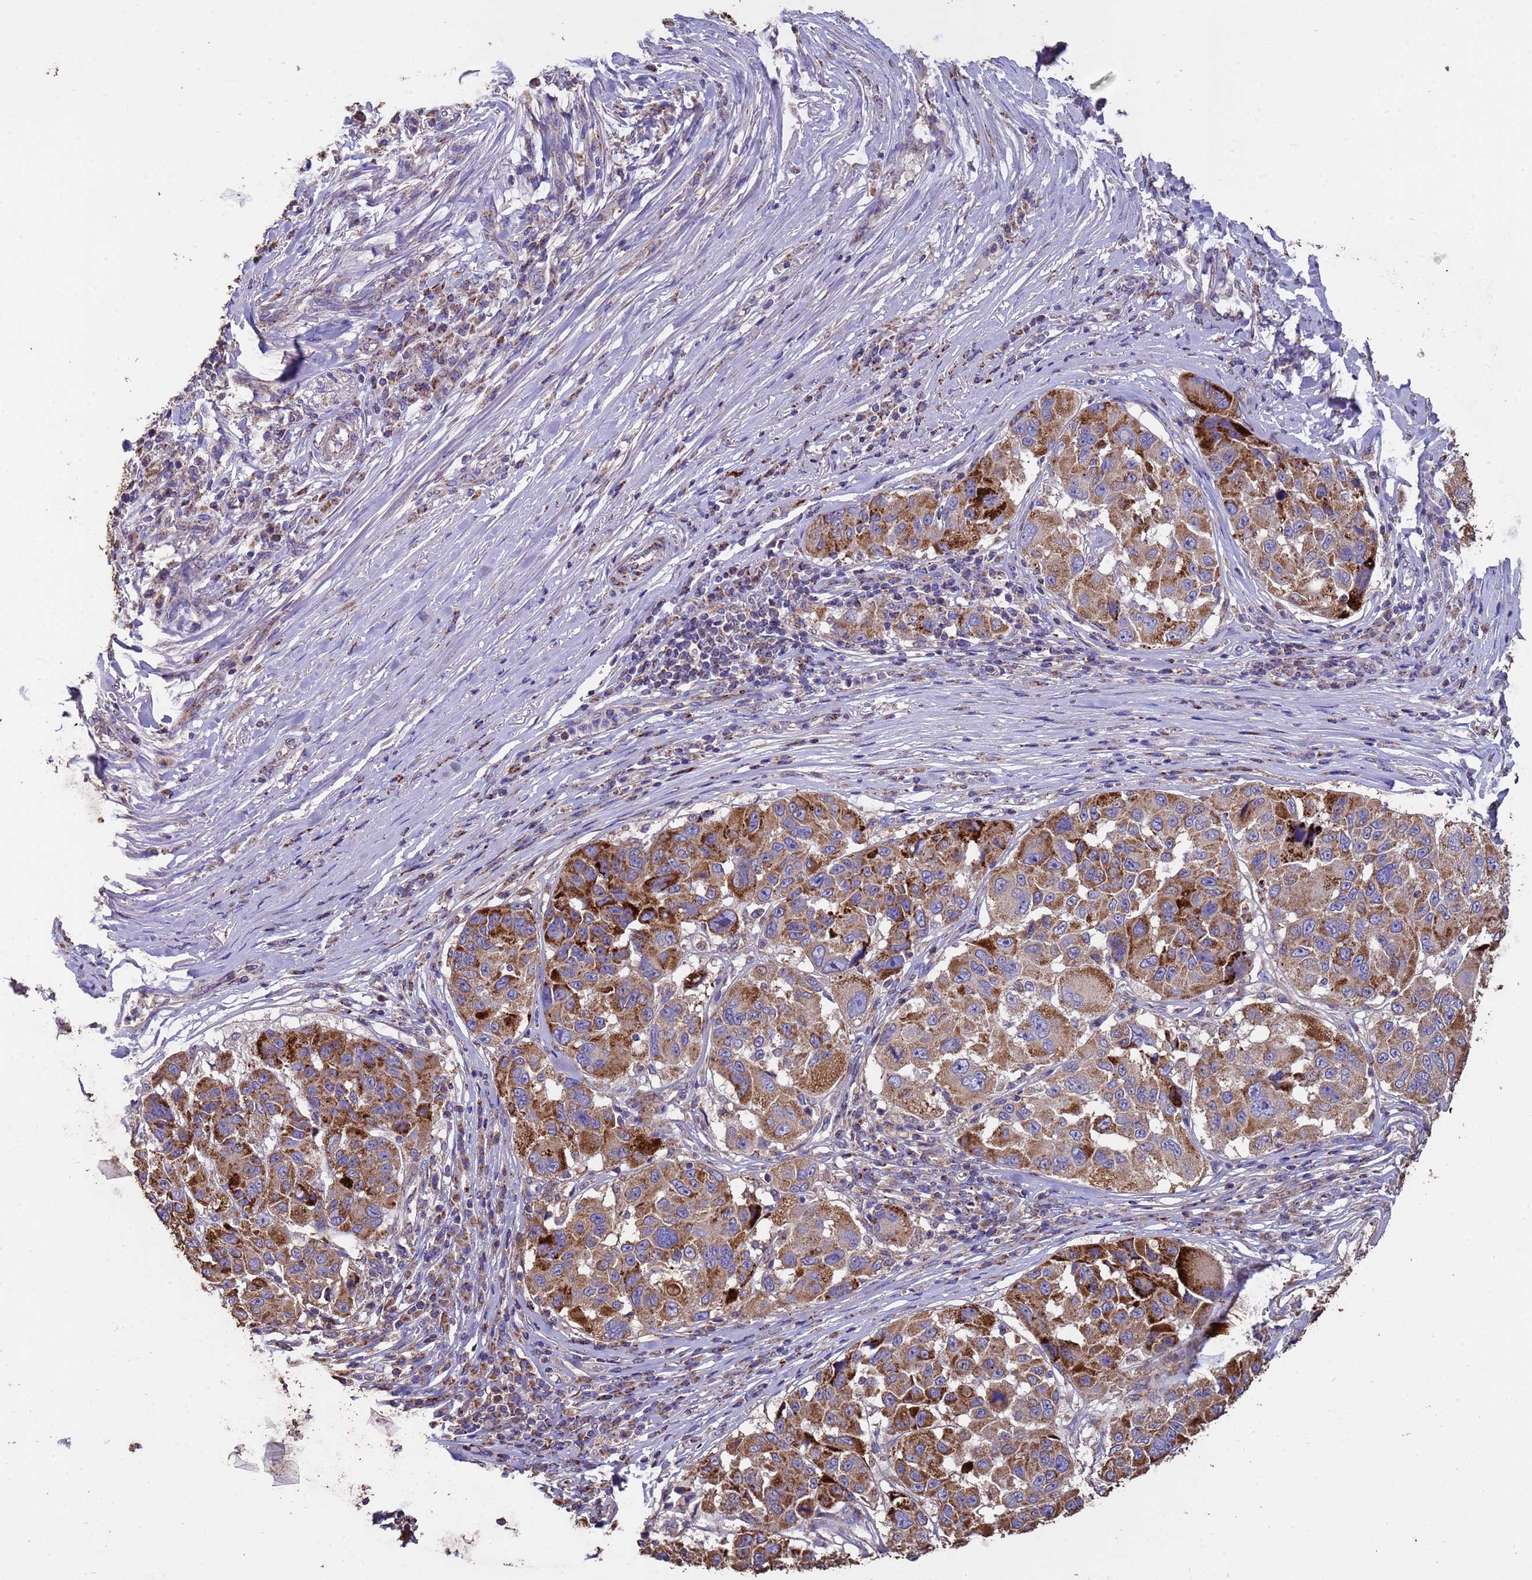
{"staining": {"intensity": "strong", "quantity": ">75%", "location": "cytoplasmic/membranous"}, "tissue": "melanoma", "cell_type": "Tumor cells", "image_type": "cancer", "snomed": [{"axis": "morphology", "description": "Malignant melanoma, NOS"}, {"axis": "topography", "description": "Skin"}], "caption": "High-magnification brightfield microscopy of malignant melanoma stained with DAB (brown) and counterstained with hematoxylin (blue). tumor cells exhibit strong cytoplasmic/membranous positivity is seen in approximately>75% of cells.", "gene": "ZNFX1", "patient": {"sex": "female", "age": 66}}